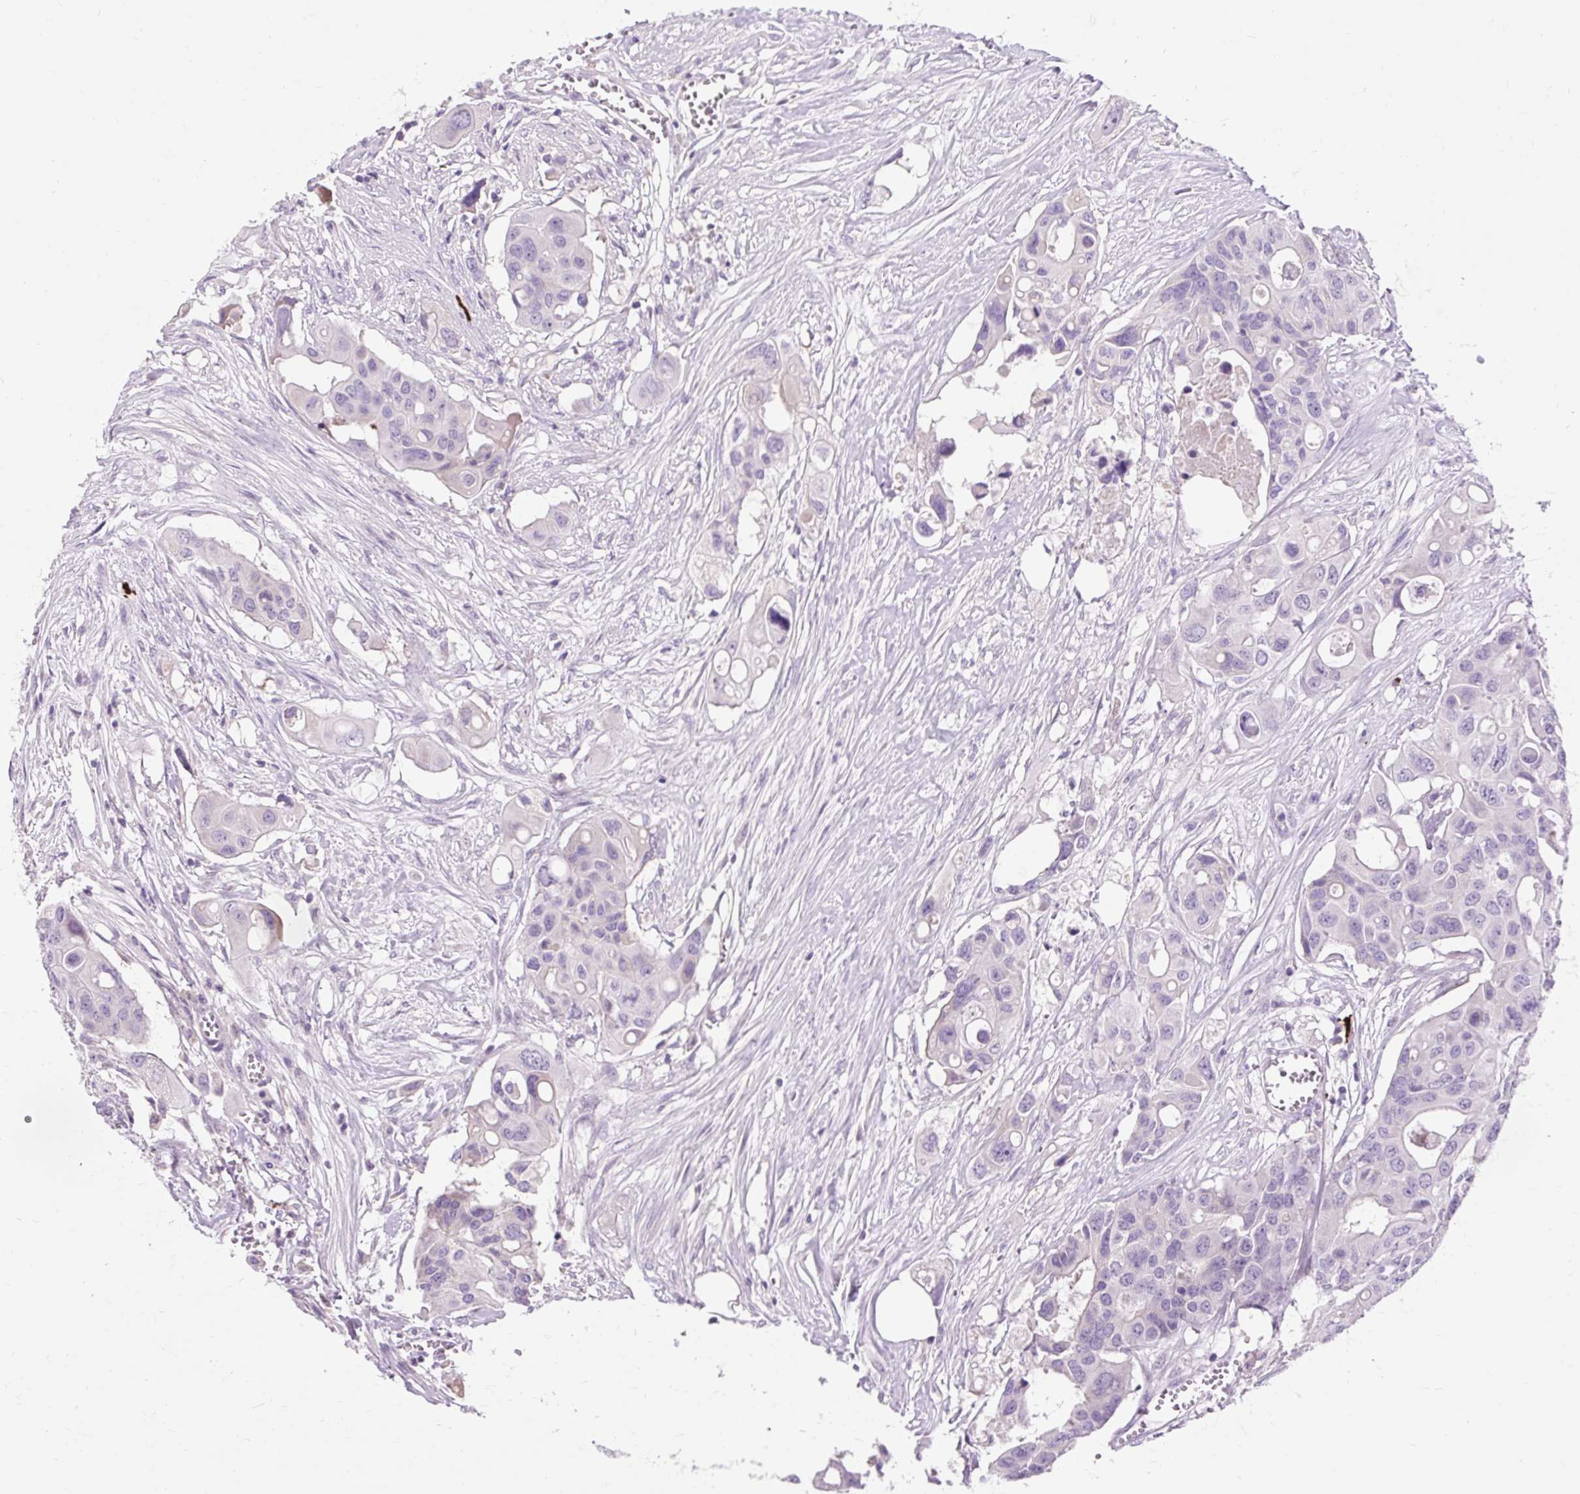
{"staining": {"intensity": "negative", "quantity": "none", "location": "none"}, "tissue": "colorectal cancer", "cell_type": "Tumor cells", "image_type": "cancer", "snomed": [{"axis": "morphology", "description": "Adenocarcinoma, NOS"}, {"axis": "topography", "description": "Colon"}], "caption": "Colorectal cancer (adenocarcinoma) stained for a protein using immunohistochemistry demonstrates no expression tumor cells.", "gene": "ARRDC2", "patient": {"sex": "male", "age": 77}}